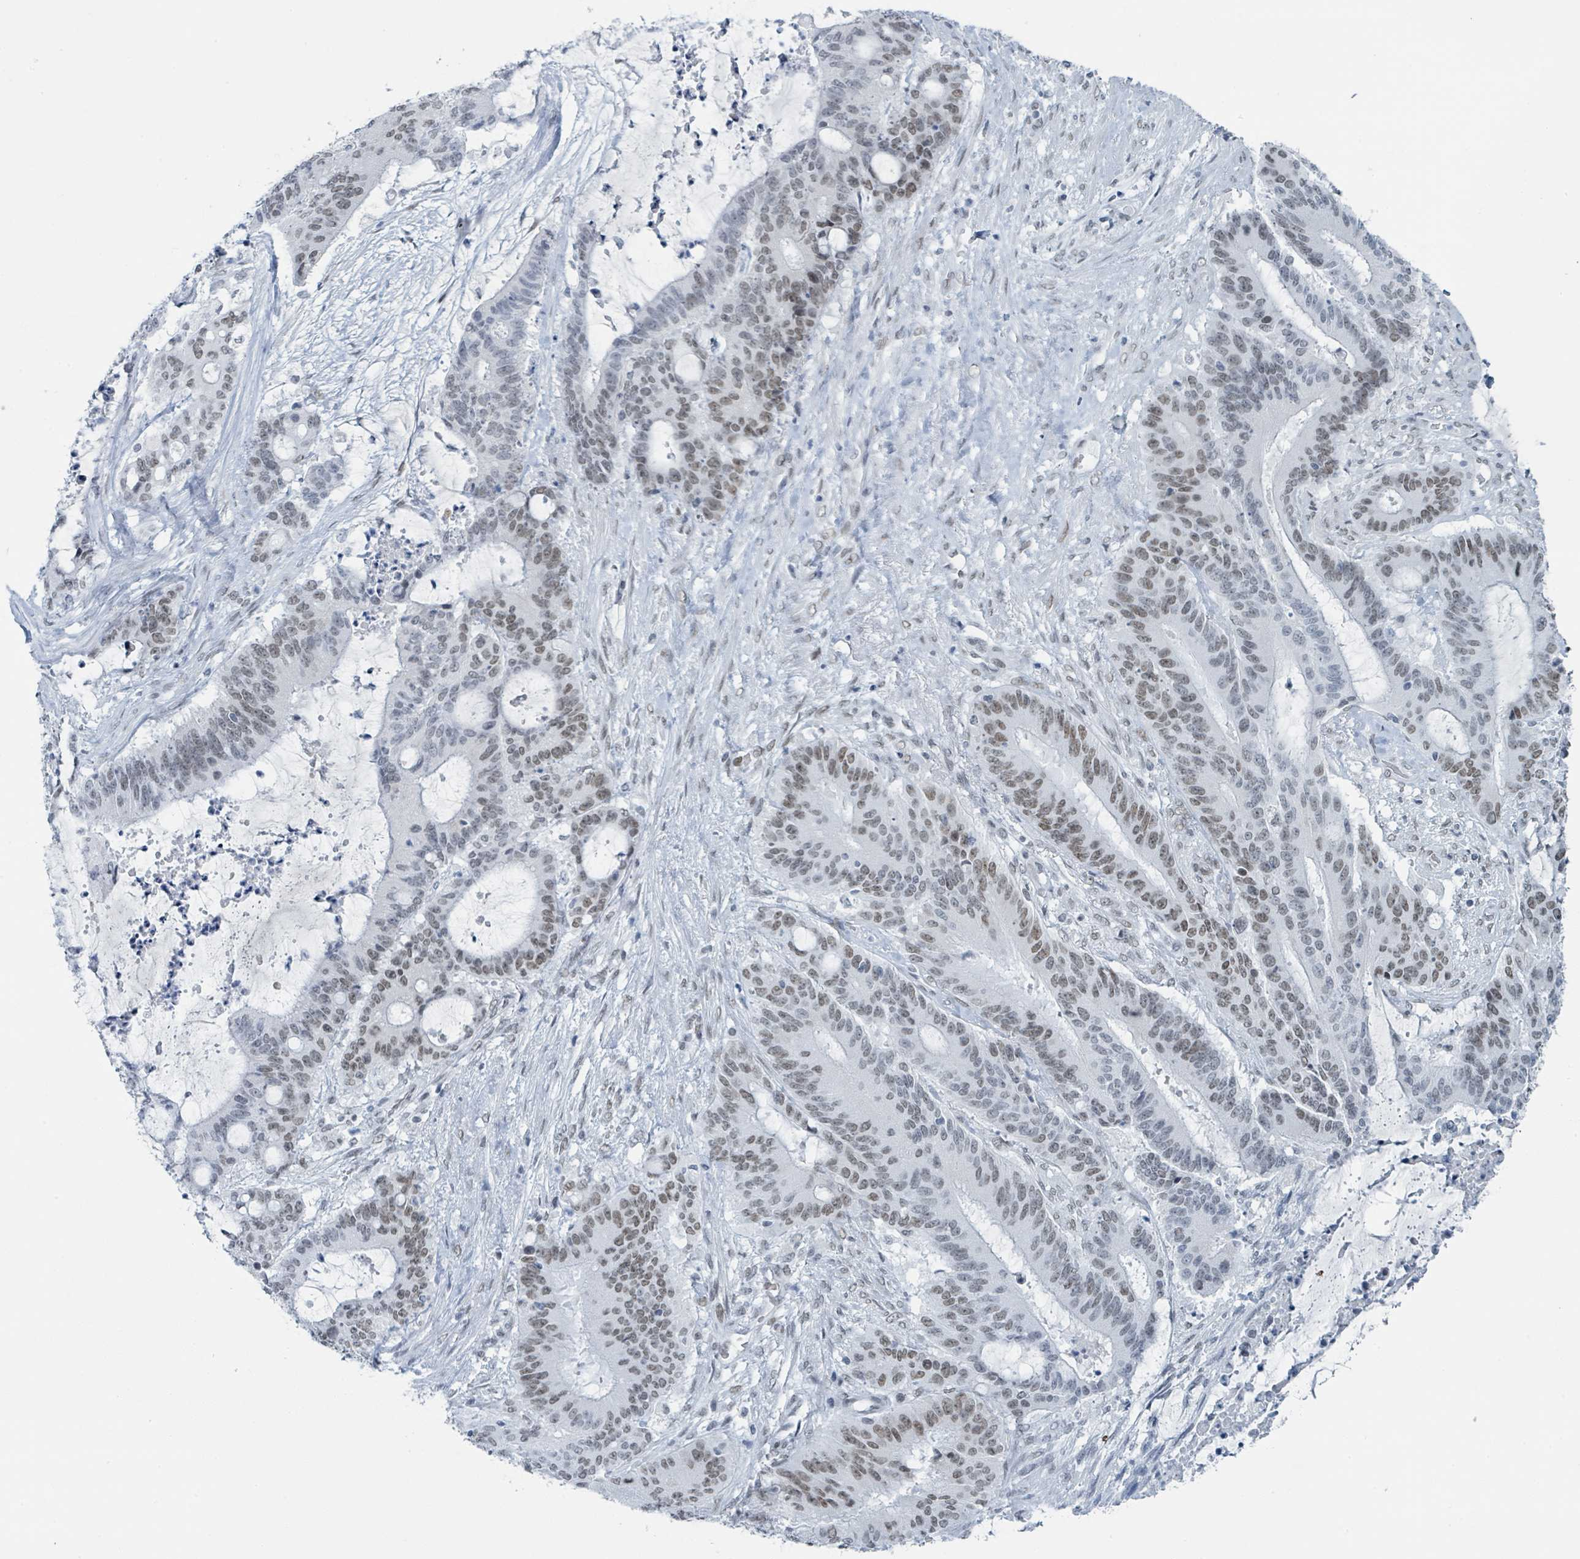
{"staining": {"intensity": "weak", "quantity": "25%-75%", "location": "nuclear"}, "tissue": "liver cancer", "cell_type": "Tumor cells", "image_type": "cancer", "snomed": [{"axis": "morphology", "description": "Normal tissue, NOS"}, {"axis": "morphology", "description": "Cholangiocarcinoma"}, {"axis": "topography", "description": "Liver"}, {"axis": "topography", "description": "Peripheral nerve tissue"}], "caption": "Liver cancer (cholangiocarcinoma) stained with a brown dye demonstrates weak nuclear positive staining in approximately 25%-75% of tumor cells.", "gene": "EHMT2", "patient": {"sex": "female", "age": 73}}